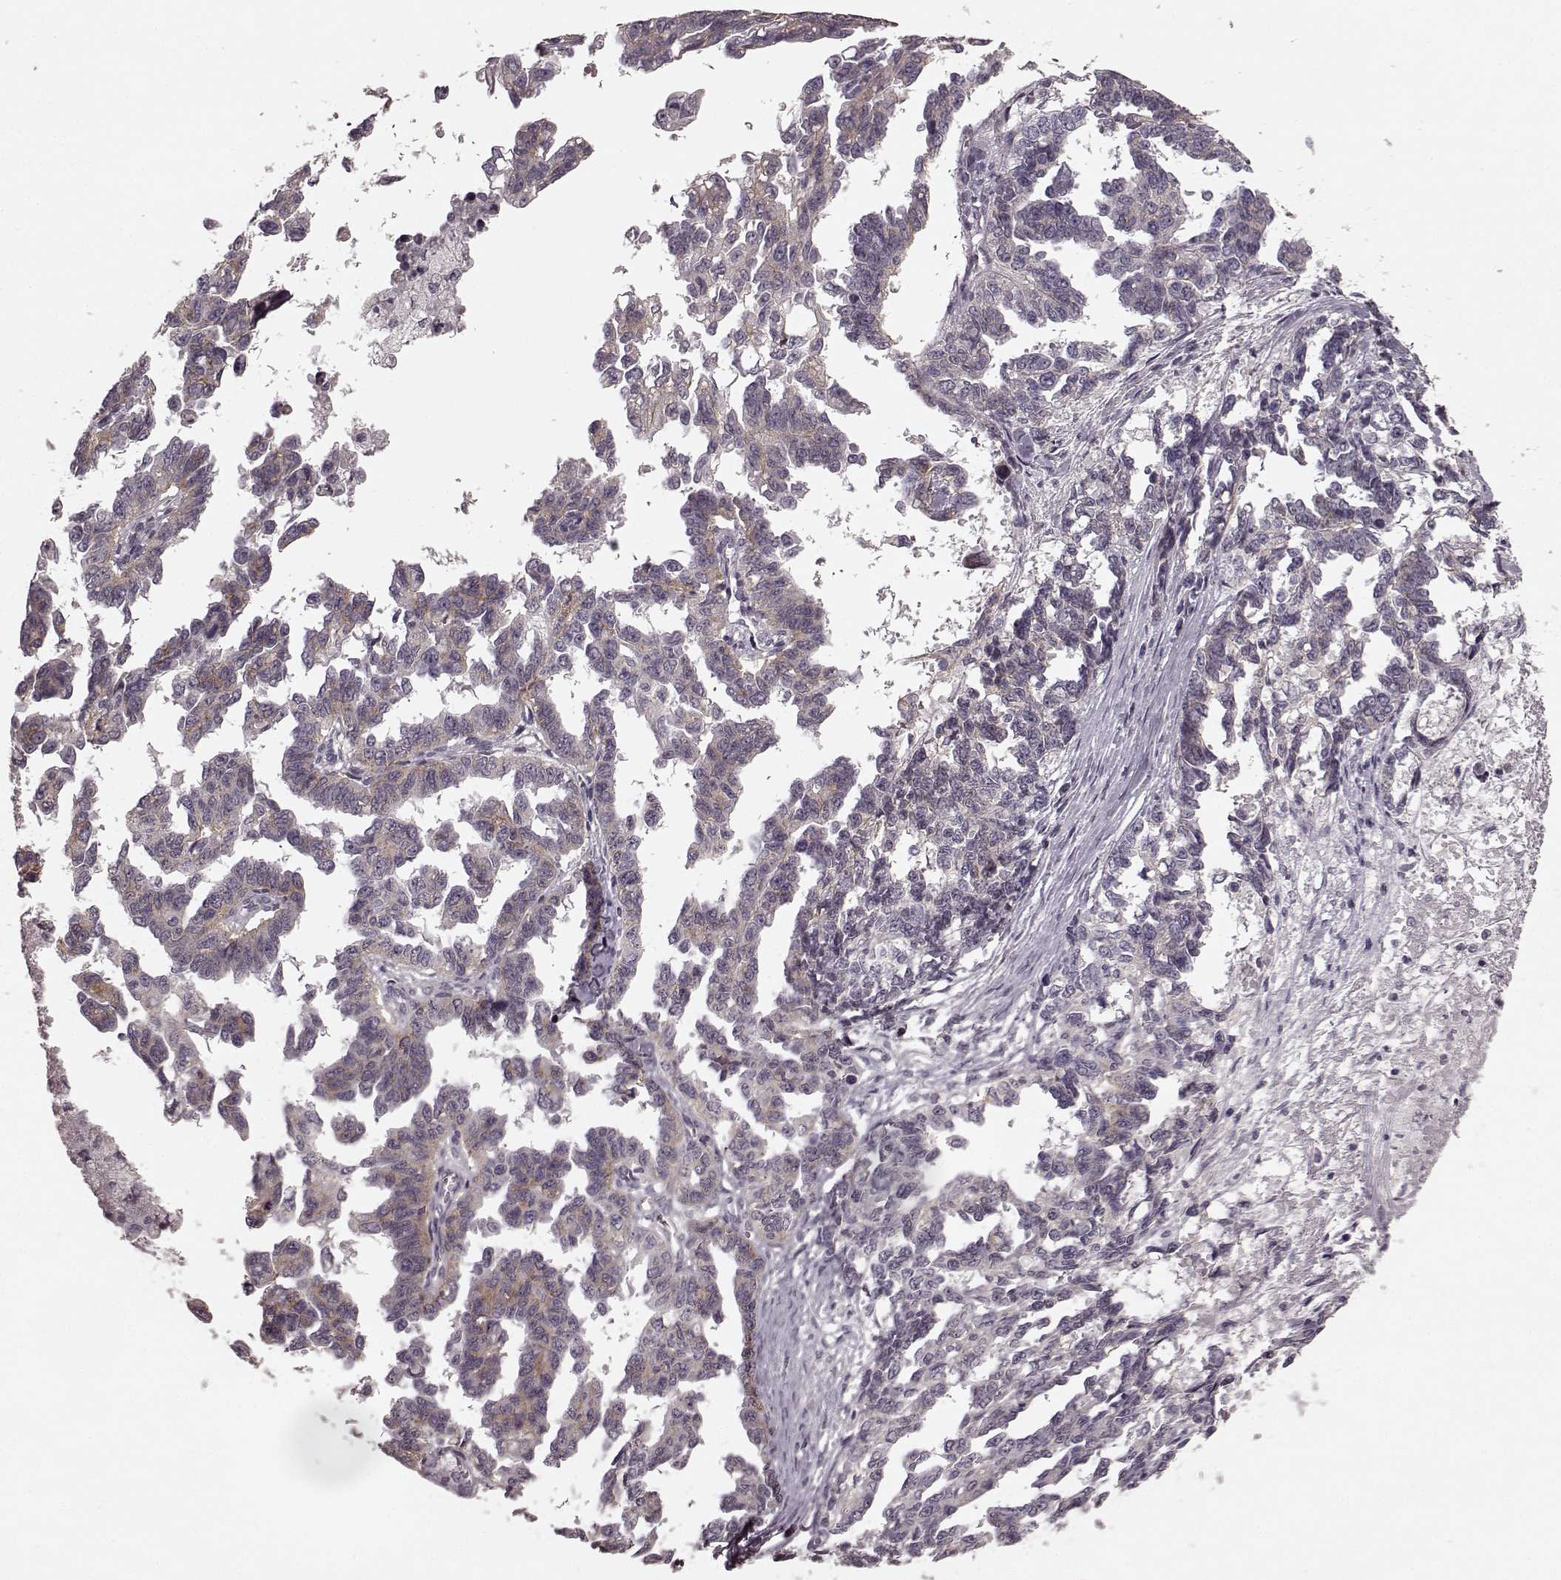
{"staining": {"intensity": "weak", "quantity": ">75%", "location": "cytoplasmic/membranous"}, "tissue": "ovarian cancer", "cell_type": "Tumor cells", "image_type": "cancer", "snomed": [{"axis": "morphology", "description": "Cystadenocarcinoma, serous, NOS"}, {"axis": "topography", "description": "Ovary"}], "caption": "Weak cytoplasmic/membranous expression is identified in about >75% of tumor cells in ovarian serous cystadenocarcinoma.", "gene": "PRKCE", "patient": {"sex": "female", "age": 69}}